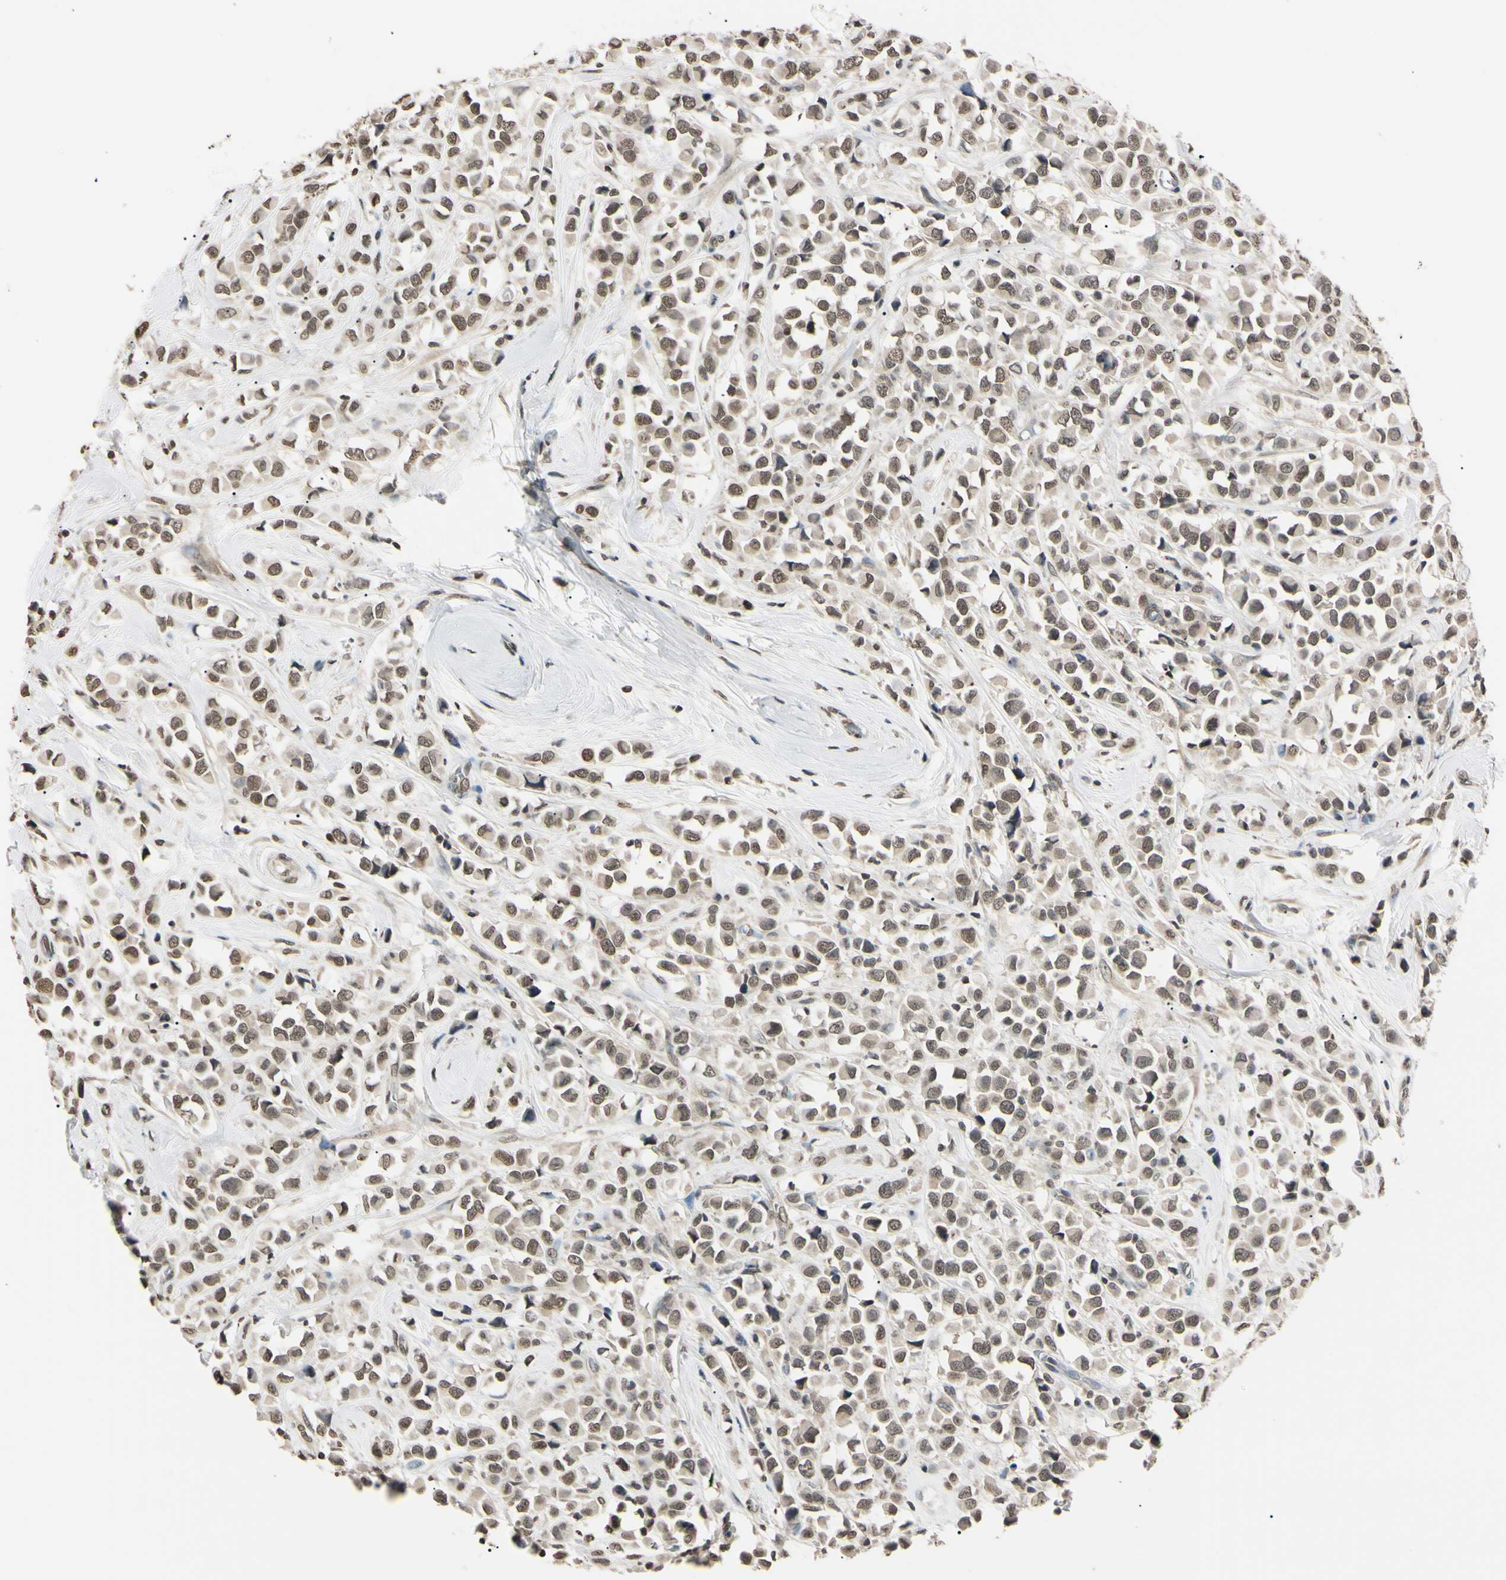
{"staining": {"intensity": "weak", "quantity": ">75%", "location": "nuclear"}, "tissue": "breast cancer", "cell_type": "Tumor cells", "image_type": "cancer", "snomed": [{"axis": "morphology", "description": "Duct carcinoma"}, {"axis": "topography", "description": "Breast"}], "caption": "Immunohistochemical staining of human intraductal carcinoma (breast) shows weak nuclear protein positivity in about >75% of tumor cells.", "gene": "CDC45", "patient": {"sex": "female", "age": 61}}